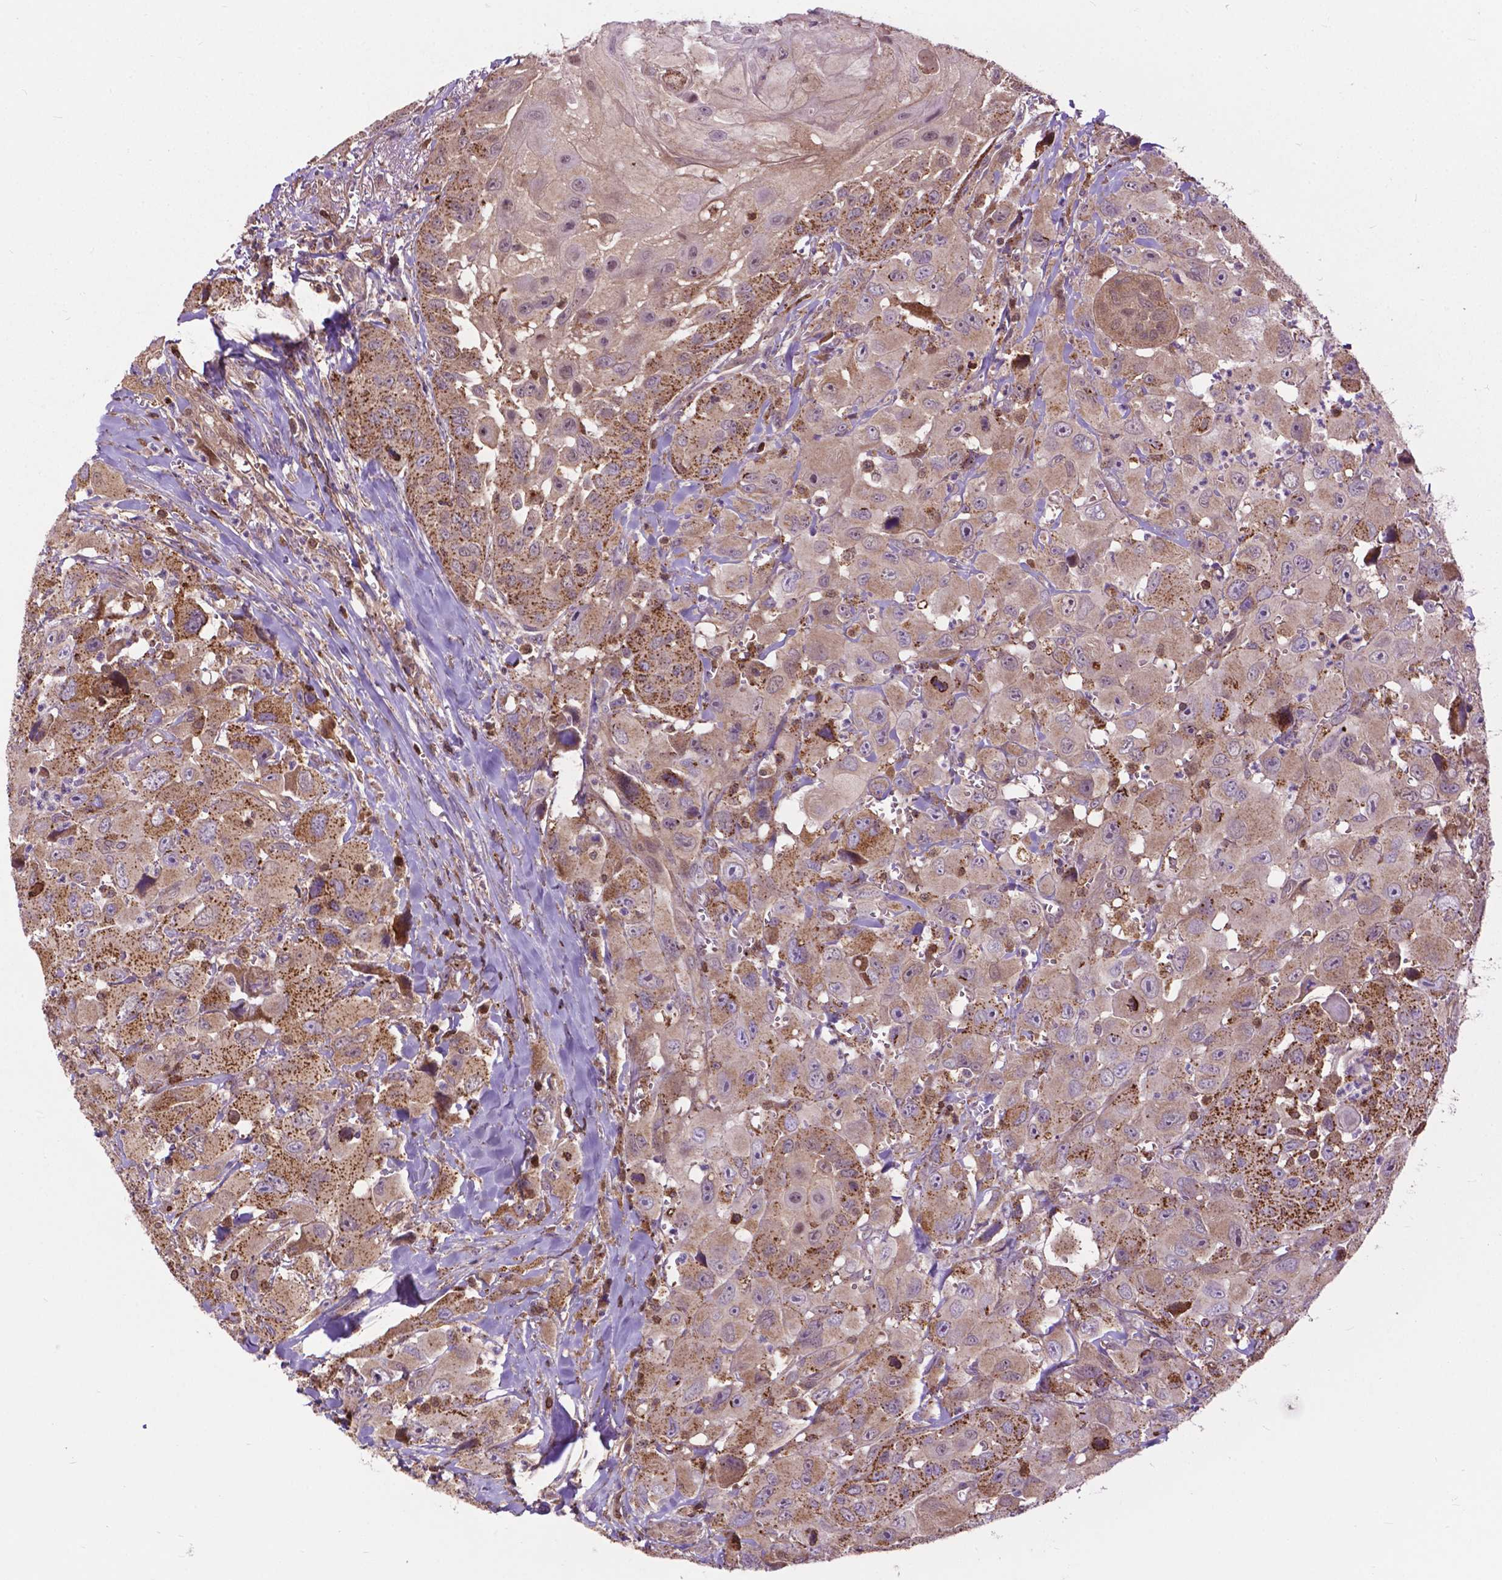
{"staining": {"intensity": "moderate", "quantity": ">75%", "location": "cytoplasmic/membranous"}, "tissue": "head and neck cancer", "cell_type": "Tumor cells", "image_type": "cancer", "snomed": [{"axis": "morphology", "description": "Squamous cell carcinoma, NOS"}, {"axis": "morphology", "description": "Squamous cell carcinoma, metastatic, NOS"}, {"axis": "topography", "description": "Oral tissue"}, {"axis": "topography", "description": "Head-Neck"}], "caption": "Immunohistochemical staining of human head and neck cancer (metastatic squamous cell carcinoma) shows moderate cytoplasmic/membranous protein staining in approximately >75% of tumor cells.", "gene": "CHMP4A", "patient": {"sex": "female", "age": 85}}